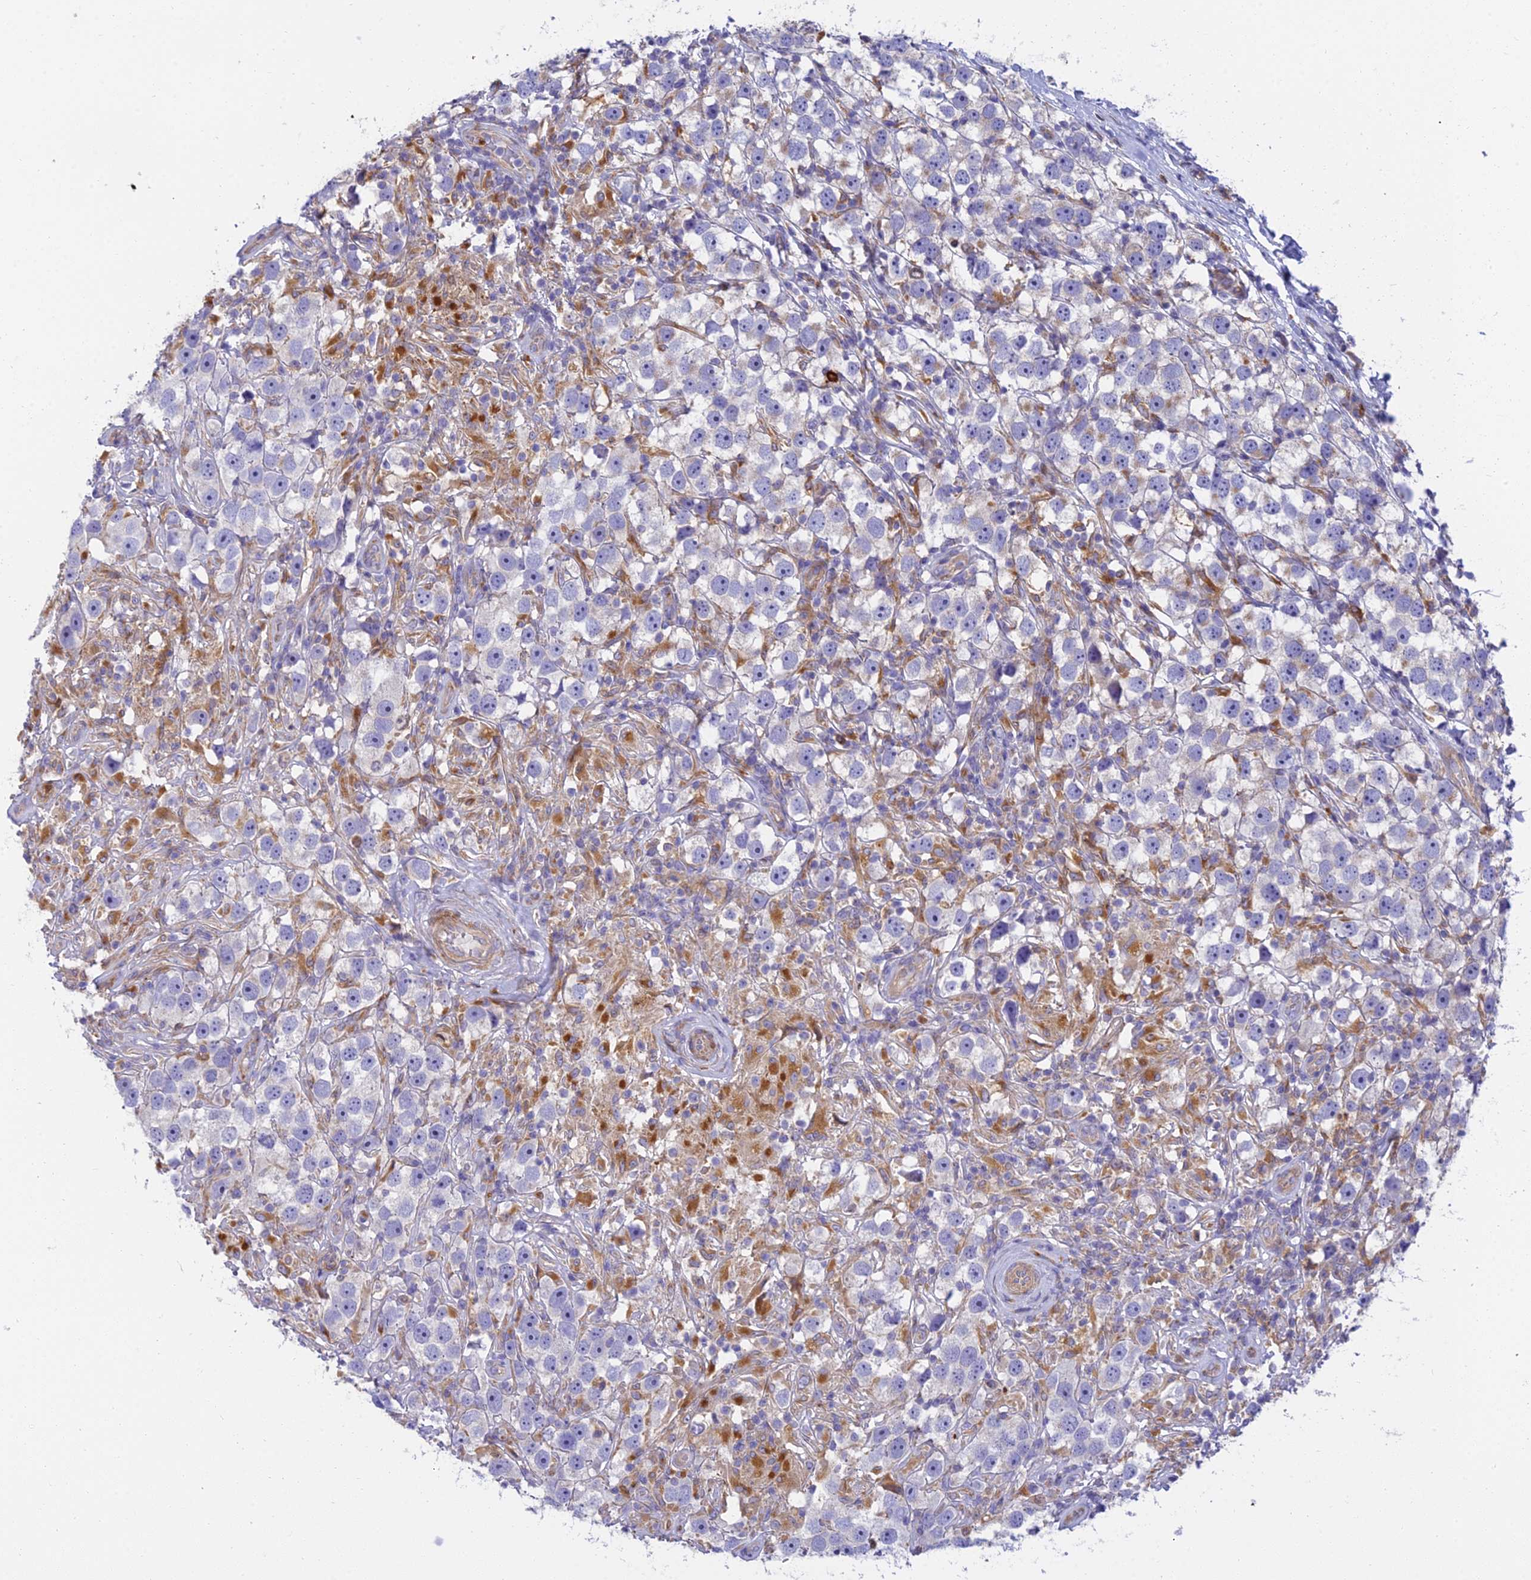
{"staining": {"intensity": "negative", "quantity": "none", "location": "none"}, "tissue": "testis cancer", "cell_type": "Tumor cells", "image_type": "cancer", "snomed": [{"axis": "morphology", "description": "Seminoma, NOS"}, {"axis": "topography", "description": "Testis"}], "caption": "Immunohistochemistry histopathology image of human testis seminoma stained for a protein (brown), which shows no expression in tumor cells.", "gene": "CLCN7", "patient": {"sex": "male", "age": 49}}